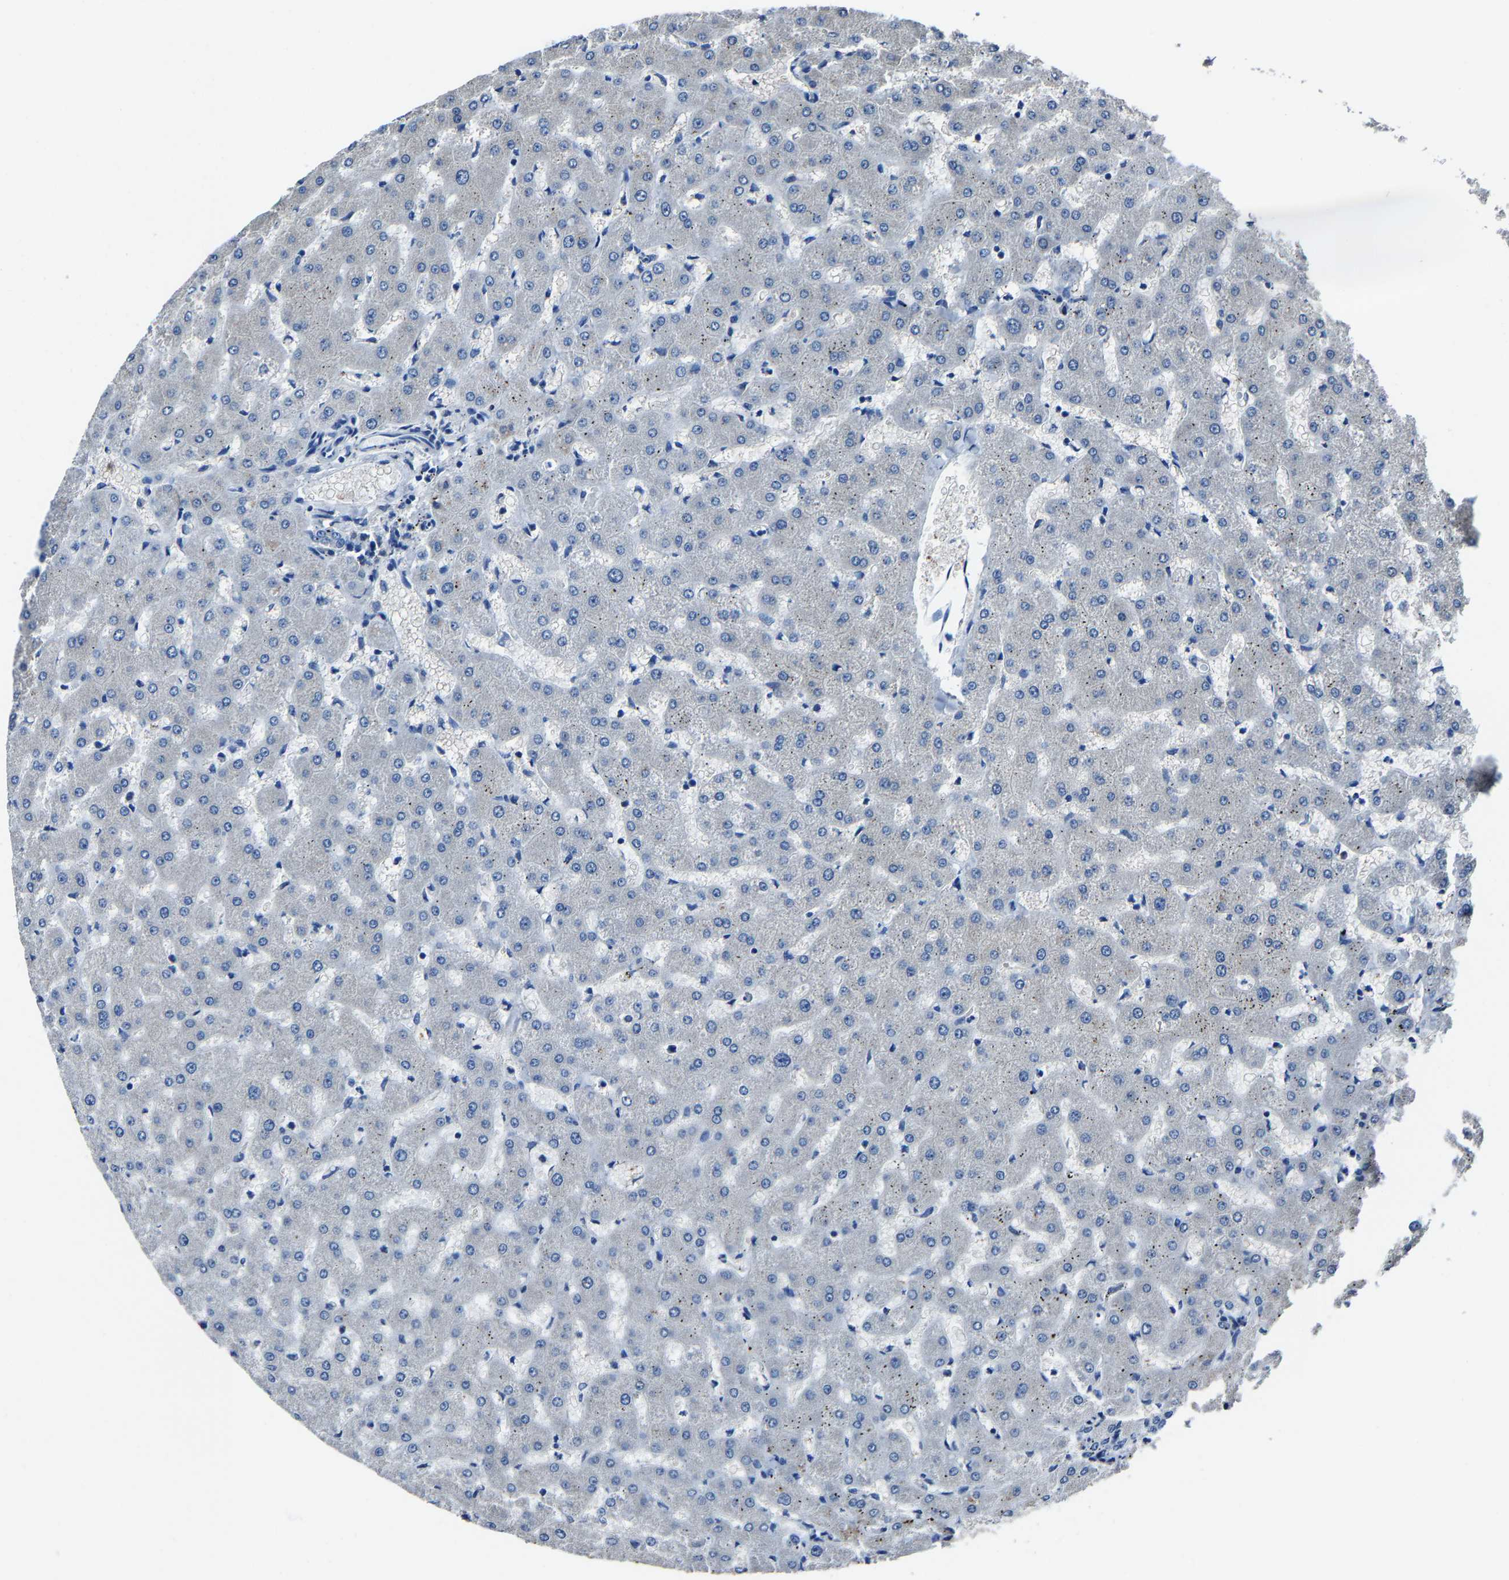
{"staining": {"intensity": "negative", "quantity": "none", "location": "none"}, "tissue": "liver", "cell_type": "Cholangiocytes", "image_type": "normal", "snomed": [{"axis": "morphology", "description": "Normal tissue, NOS"}, {"axis": "topography", "description": "Liver"}], "caption": "Cholangiocytes show no significant protein positivity in benign liver. (DAB (3,3'-diaminobenzidine) immunohistochemistry (IHC) visualized using brightfield microscopy, high magnification).", "gene": "STRBP", "patient": {"sex": "female", "age": 63}}